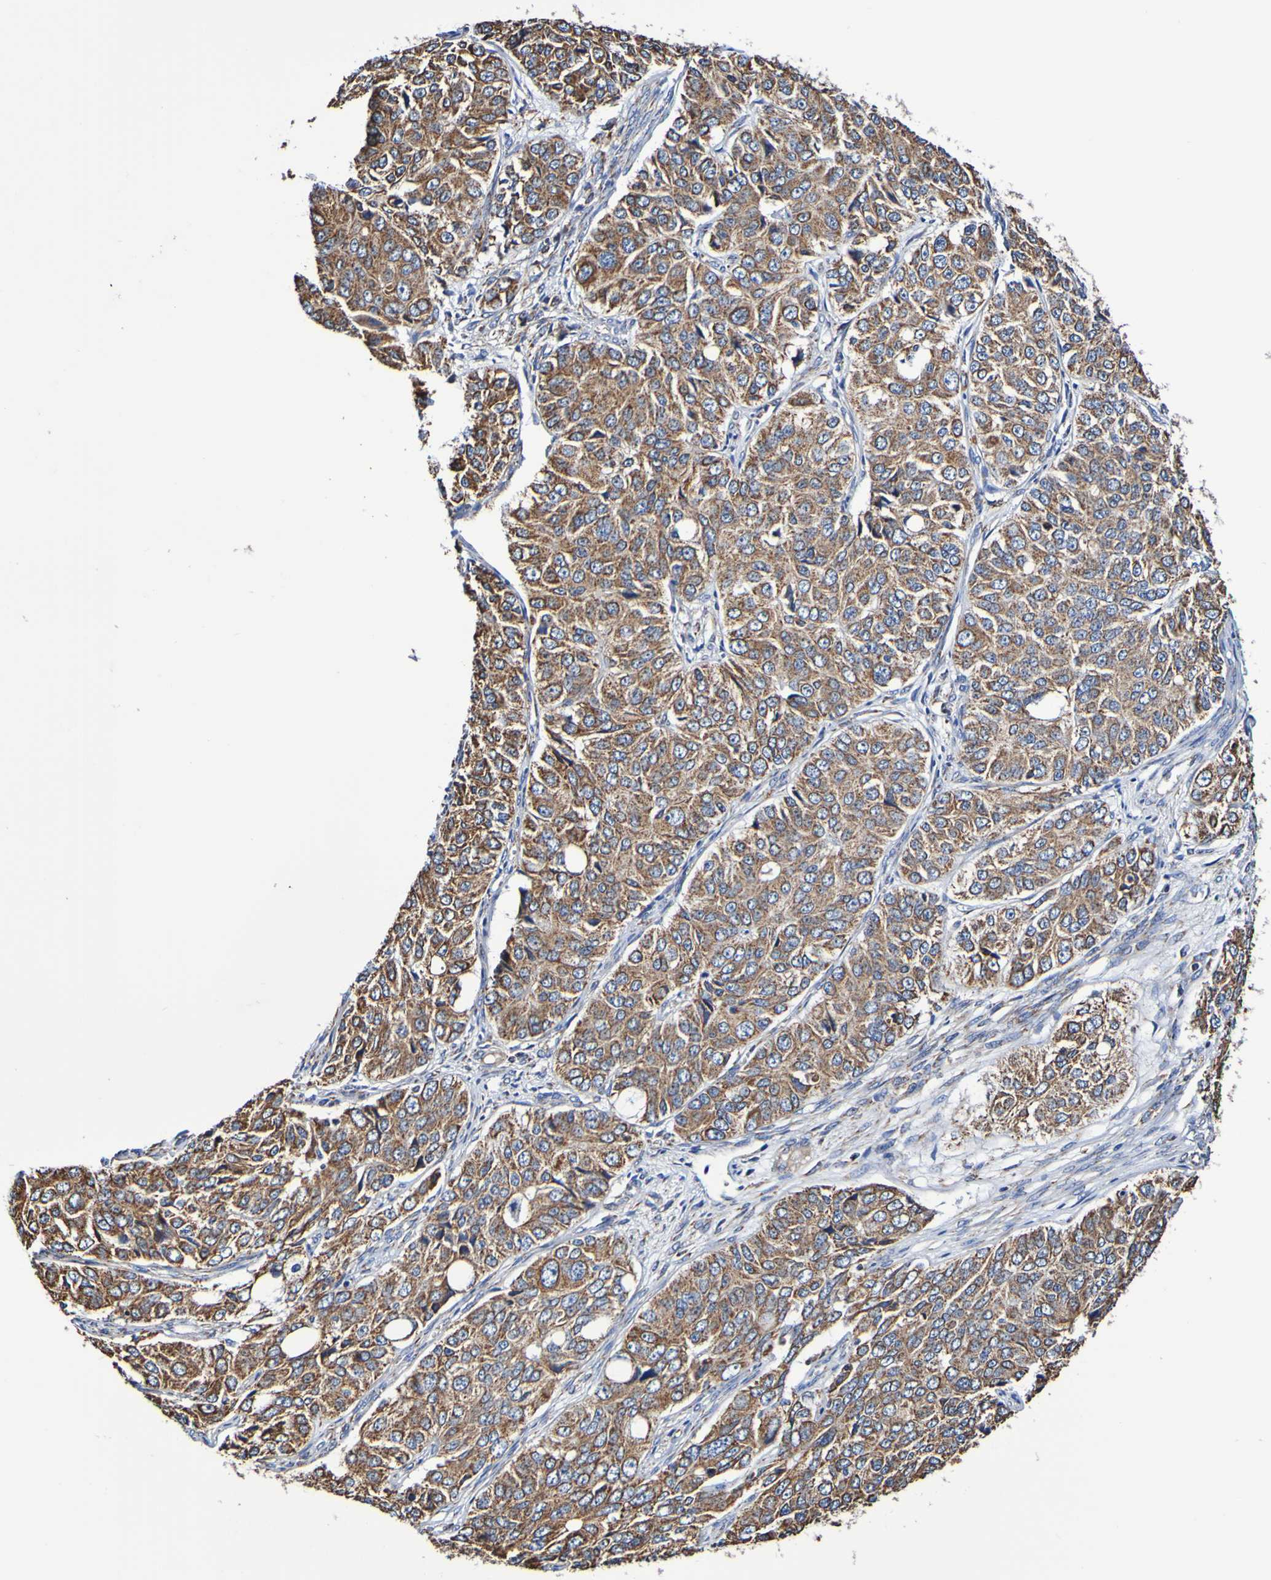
{"staining": {"intensity": "moderate", "quantity": ">75%", "location": "cytoplasmic/membranous"}, "tissue": "ovarian cancer", "cell_type": "Tumor cells", "image_type": "cancer", "snomed": [{"axis": "morphology", "description": "Carcinoma, endometroid"}, {"axis": "topography", "description": "Ovary"}], "caption": "Endometroid carcinoma (ovarian) was stained to show a protein in brown. There is medium levels of moderate cytoplasmic/membranous staining in about >75% of tumor cells. The staining was performed using DAB (3,3'-diaminobenzidine), with brown indicating positive protein expression. Nuclei are stained blue with hematoxylin.", "gene": "IL18R1", "patient": {"sex": "female", "age": 51}}